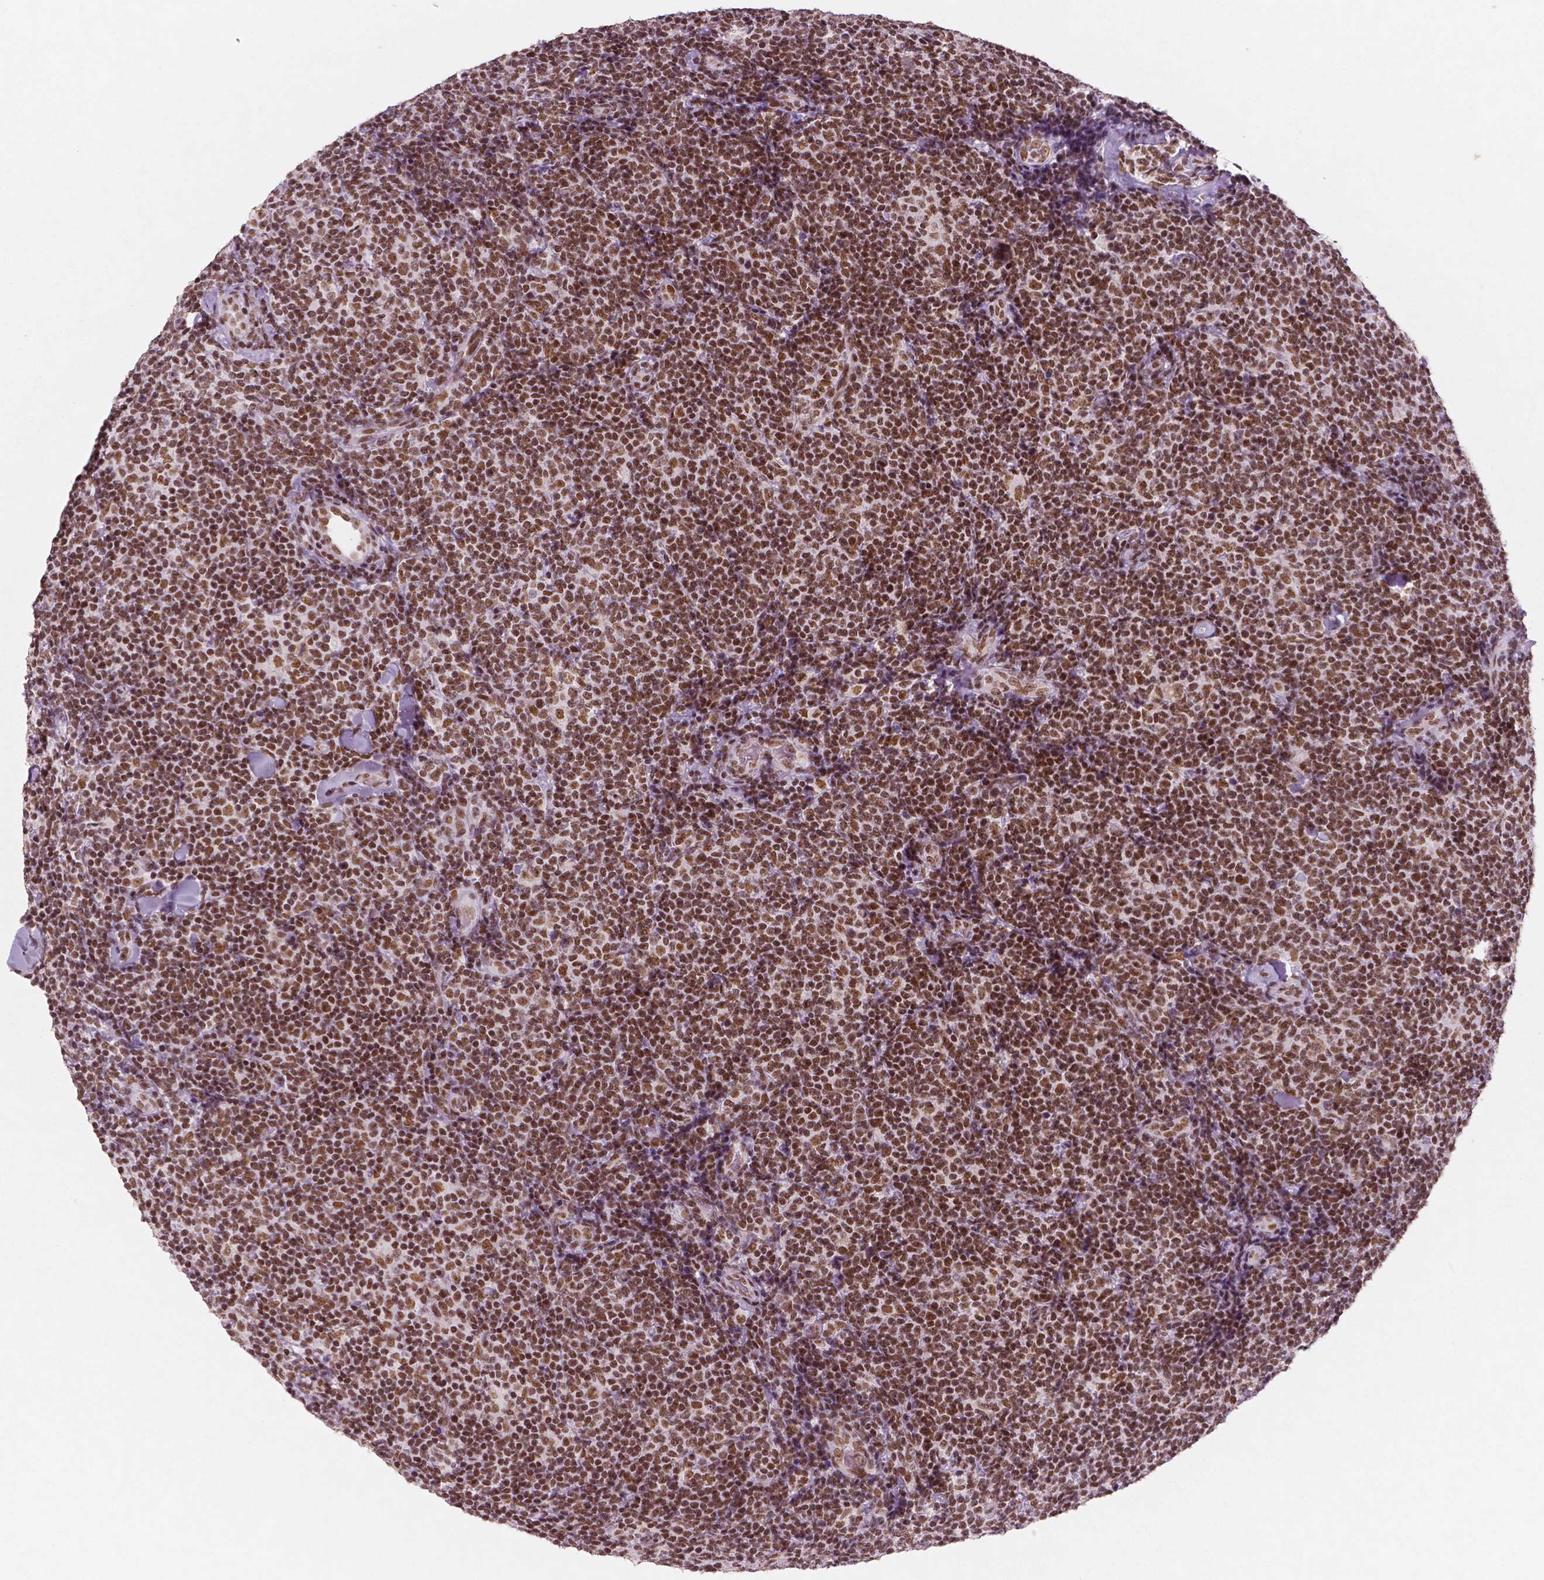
{"staining": {"intensity": "moderate", "quantity": ">75%", "location": "nuclear"}, "tissue": "lymphoma", "cell_type": "Tumor cells", "image_type": "cancer", "snomed": [{"axis": "morphology", "description": "Malignant lymphoma, non-Hodgkin's type, Low grade"}, {"axis": "topography", "description": "Lymph node"}], "caption": "A histopathology image showing moderate nuclear positivity in about >75% of tumor cells in malignant lymphoma, non-Hodgkin's type (low-grade), as visualized by brown immunohistochemical staining.", "gene": "BRD4", "patient": {"sex": "female", "age": 56}}